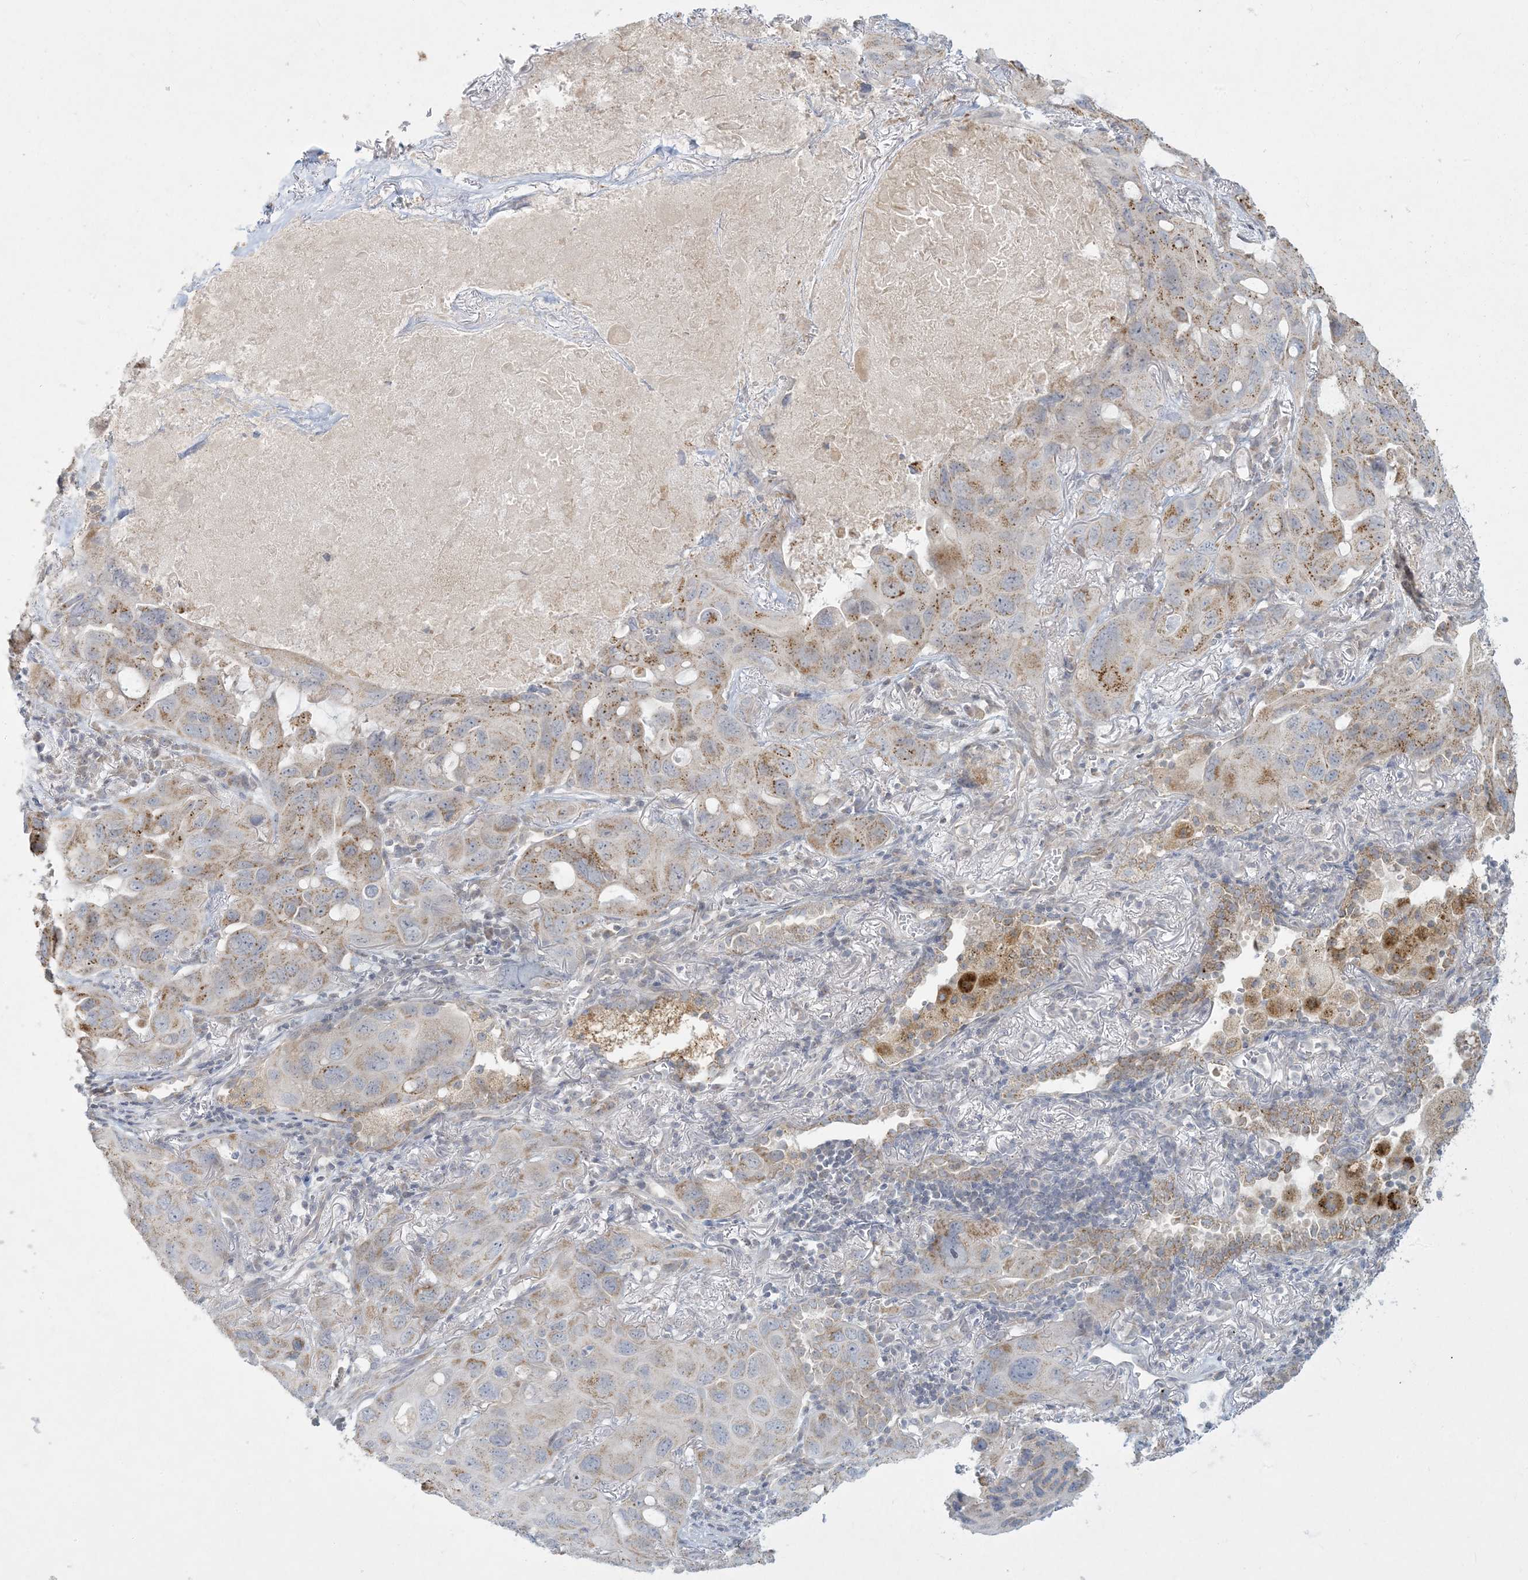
{"staining": {"intensity": "moderate", "quantity": "25%-75%", "location": "cytoplasmic/membranous"}, "tissue": "lung cancer", "cell_type": "Tumor cells", "image_type": "cancer", "snomed": [{"axis": "morphology", "description": "Squamous cell carcinoma, NOS"}, {"axis": "topography", "description": "Lung"}], "caption": "Immunohistochemical staining of human lung cancer (squamous cell carcinoma) demonstrates medium levels of moderate cytoplasmic/membranous protein positivity in about 25%-75% of tumor cells.", "gene": "MCAT", "patient": {"sex": "female", "age": 73}}